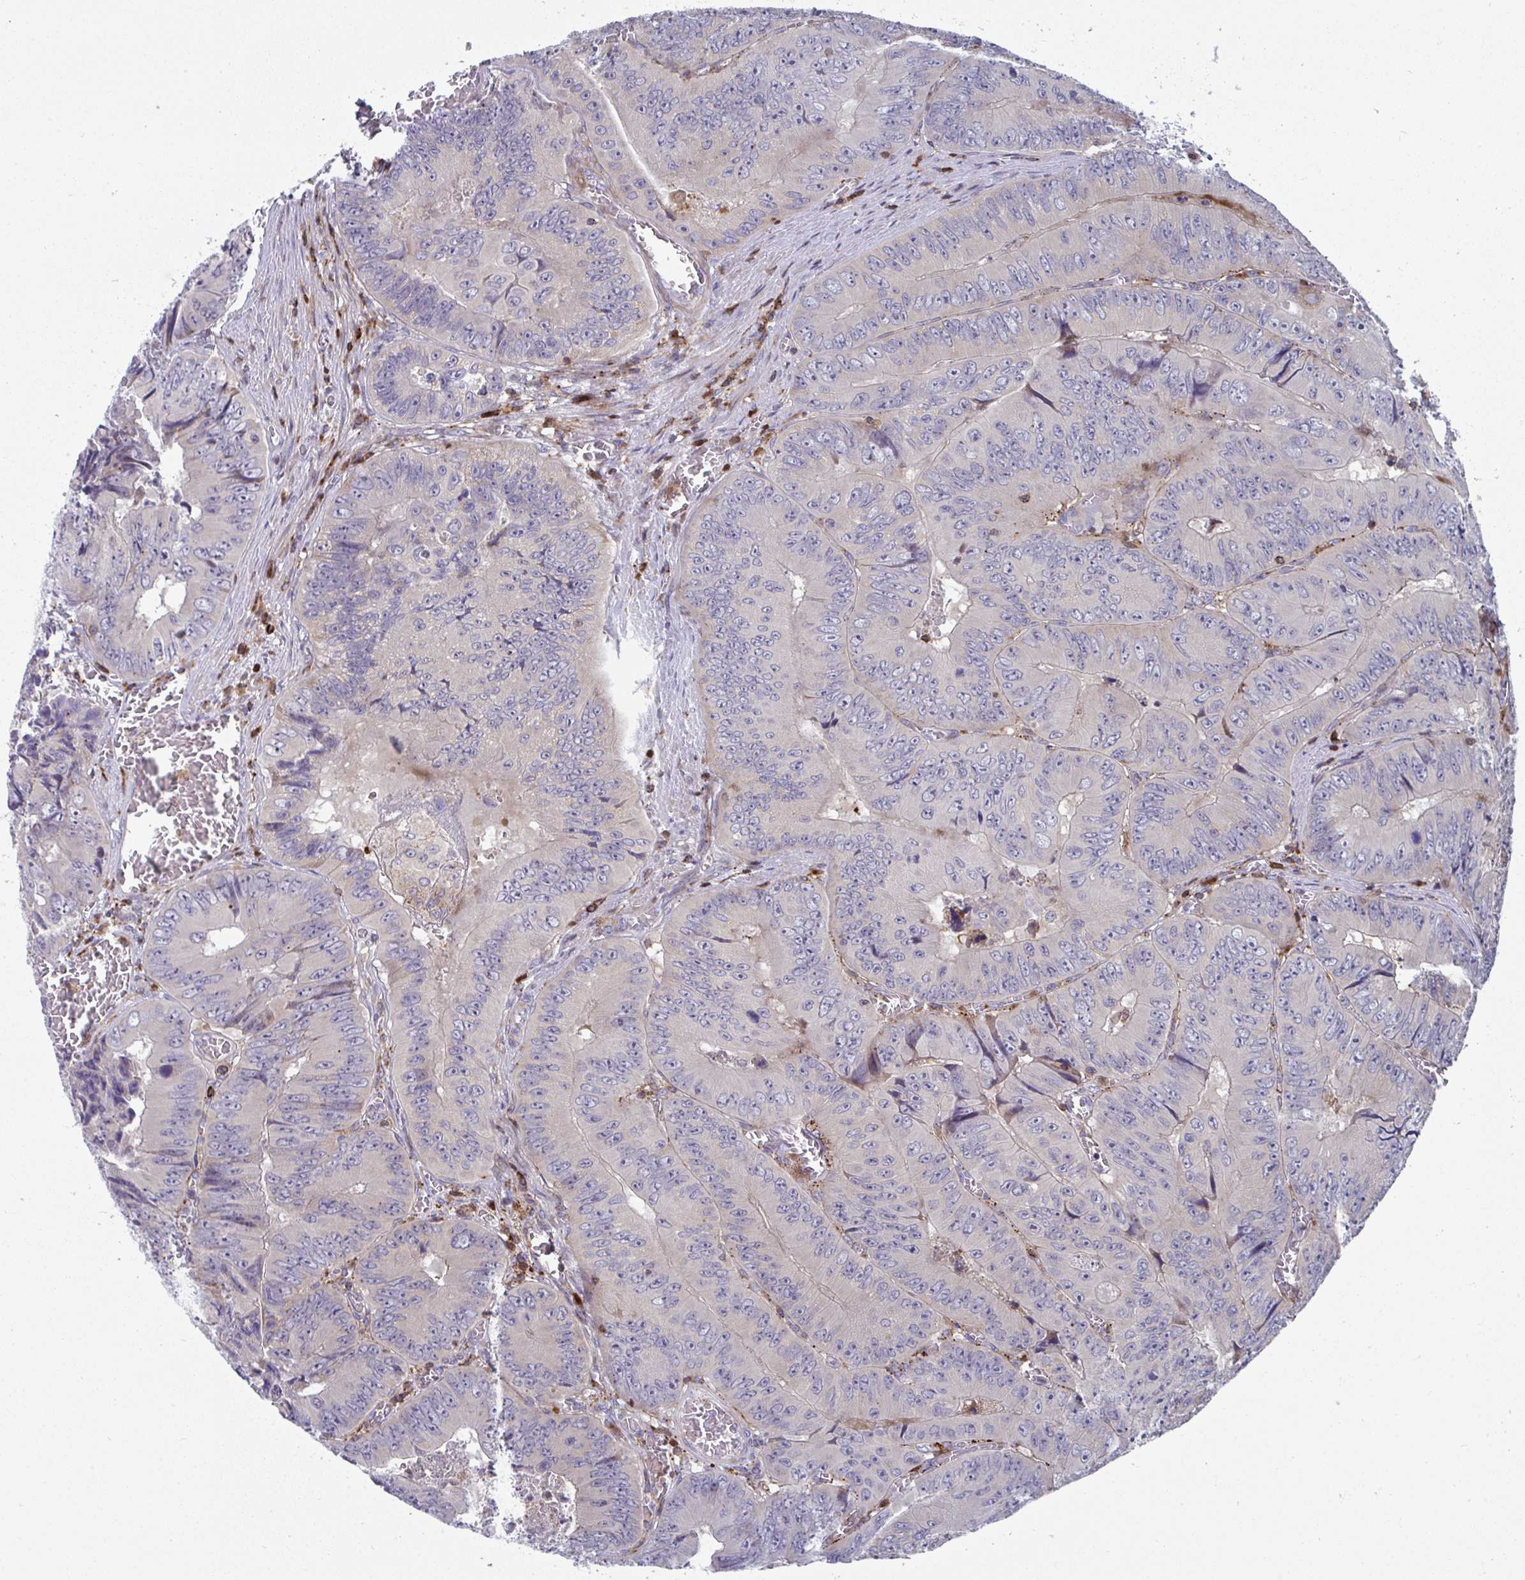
{"staining": {"intensity": "negative", "quantity": "none", "location": "none"}, "tissue": "colorectal cancer", "cell_type": "Tumor cells", "image_type": "cancer", "snomed": [{"axis": "morphology", "description": "Adenocarcinoma, NOS"}, {"axis": "topography", "description": "Colon"}], "caption": "Colorectal cancer was stained to show a protein in brown. There is no significant expression in tumor cells. (DAB (3,3'-diaminobenzidine) immunohistochemistry, high magnification).", "gene": "AOC2", "patient": {"sex": "female", "age": 84}}